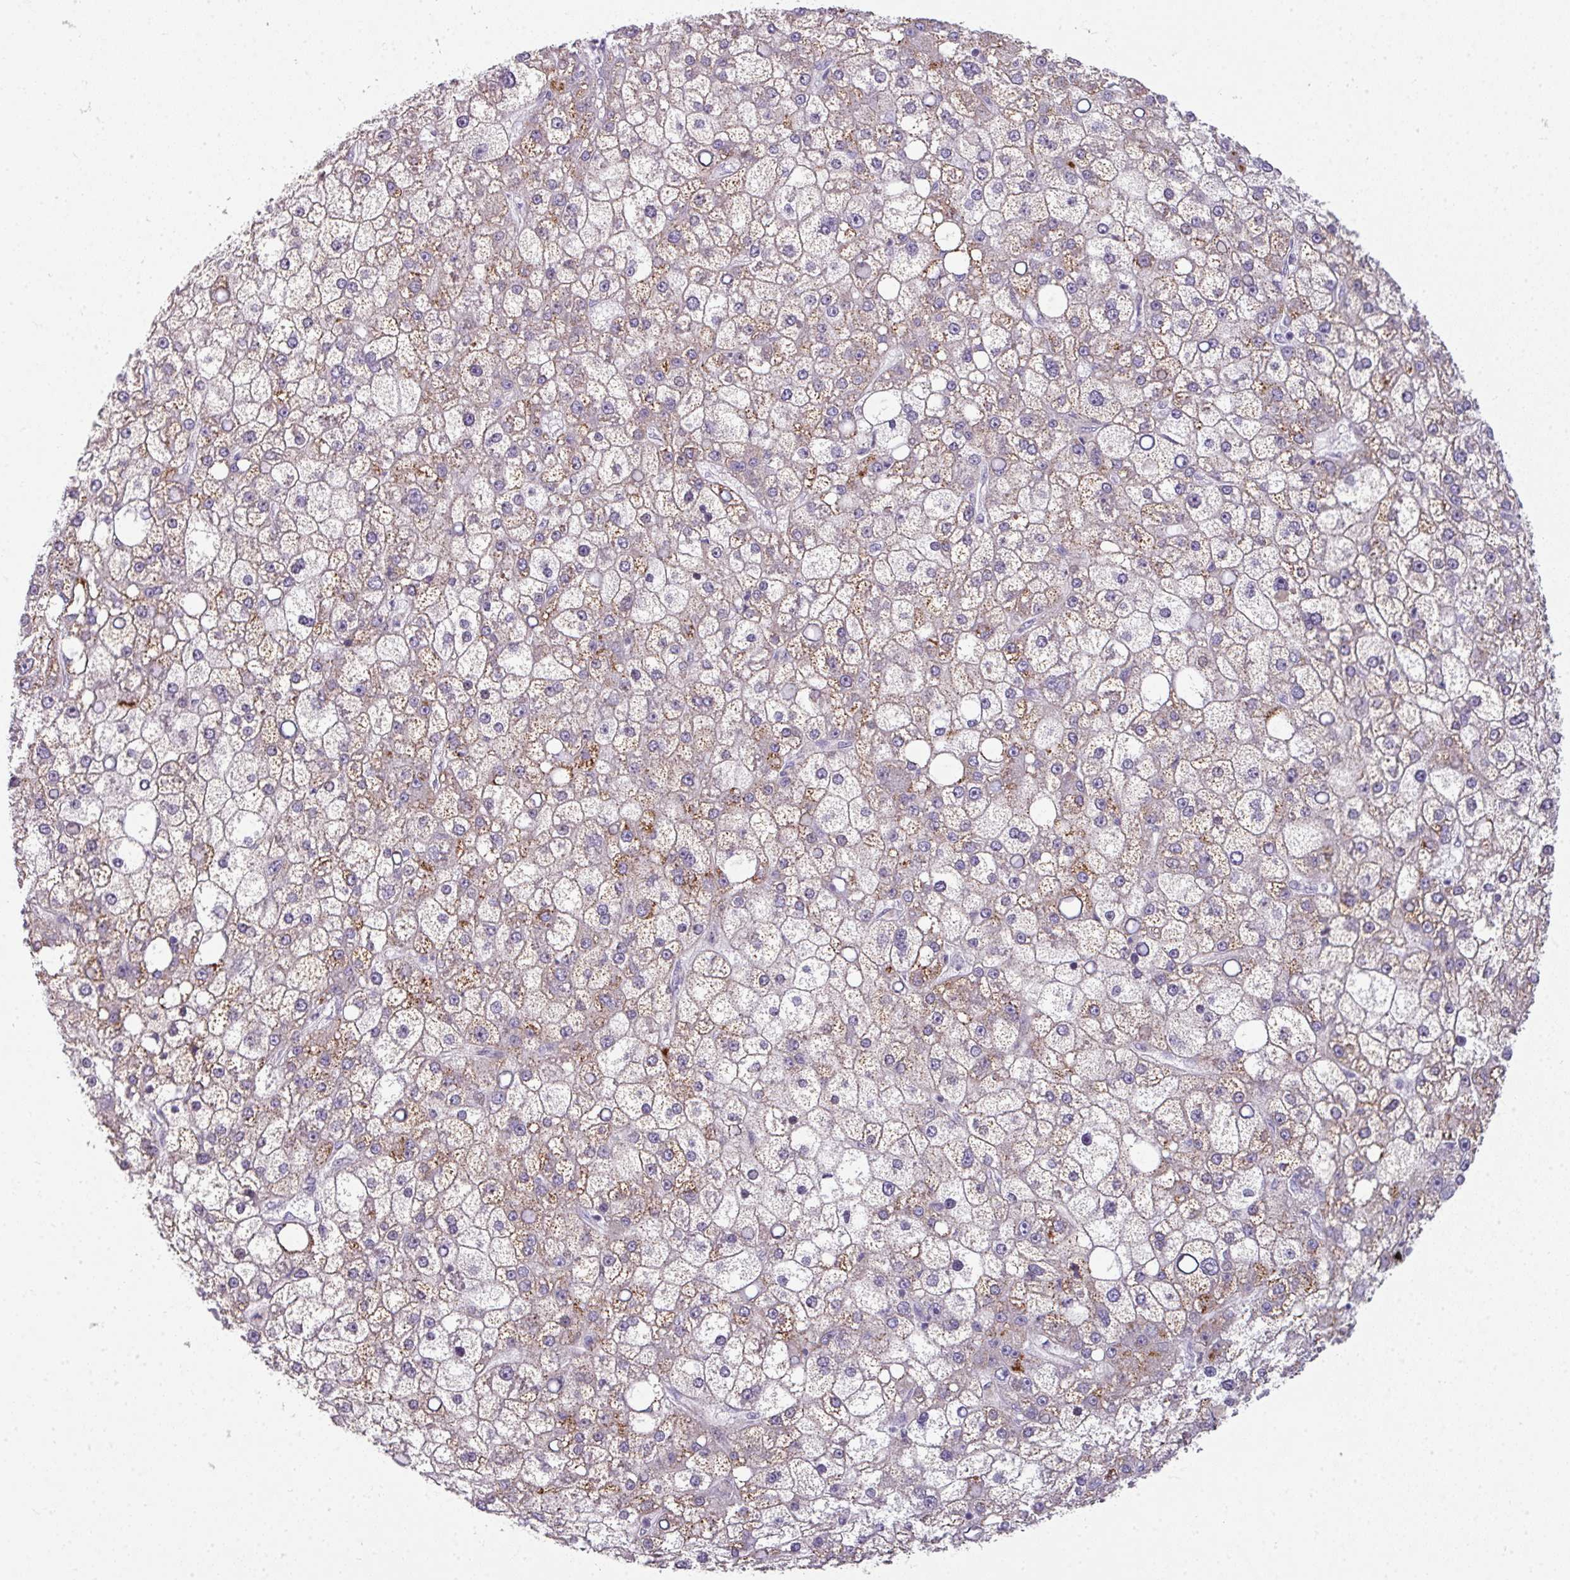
{"staining": {"intensity": "moderate", "quantity": "25%-75%", "location": "cytoplasmic/membranous"}, "tissue": "liver cancer", "cell_type": "Tumor cells", "image_type": "cancer", "snomed": [{"axis": "morphology", "description": "Carcinoma, Hepatocellular, NOS"}, {"axis": "topography", "description": "Liver"}], "caption": "Human liver cancer stained with a brown dye exhibits moderate cytoplasmic/membranous positive expression in approximately 25%-75% of tumor cells.", "gene": "STAT5A", "patient": {"sex": "male", "age": 67}}